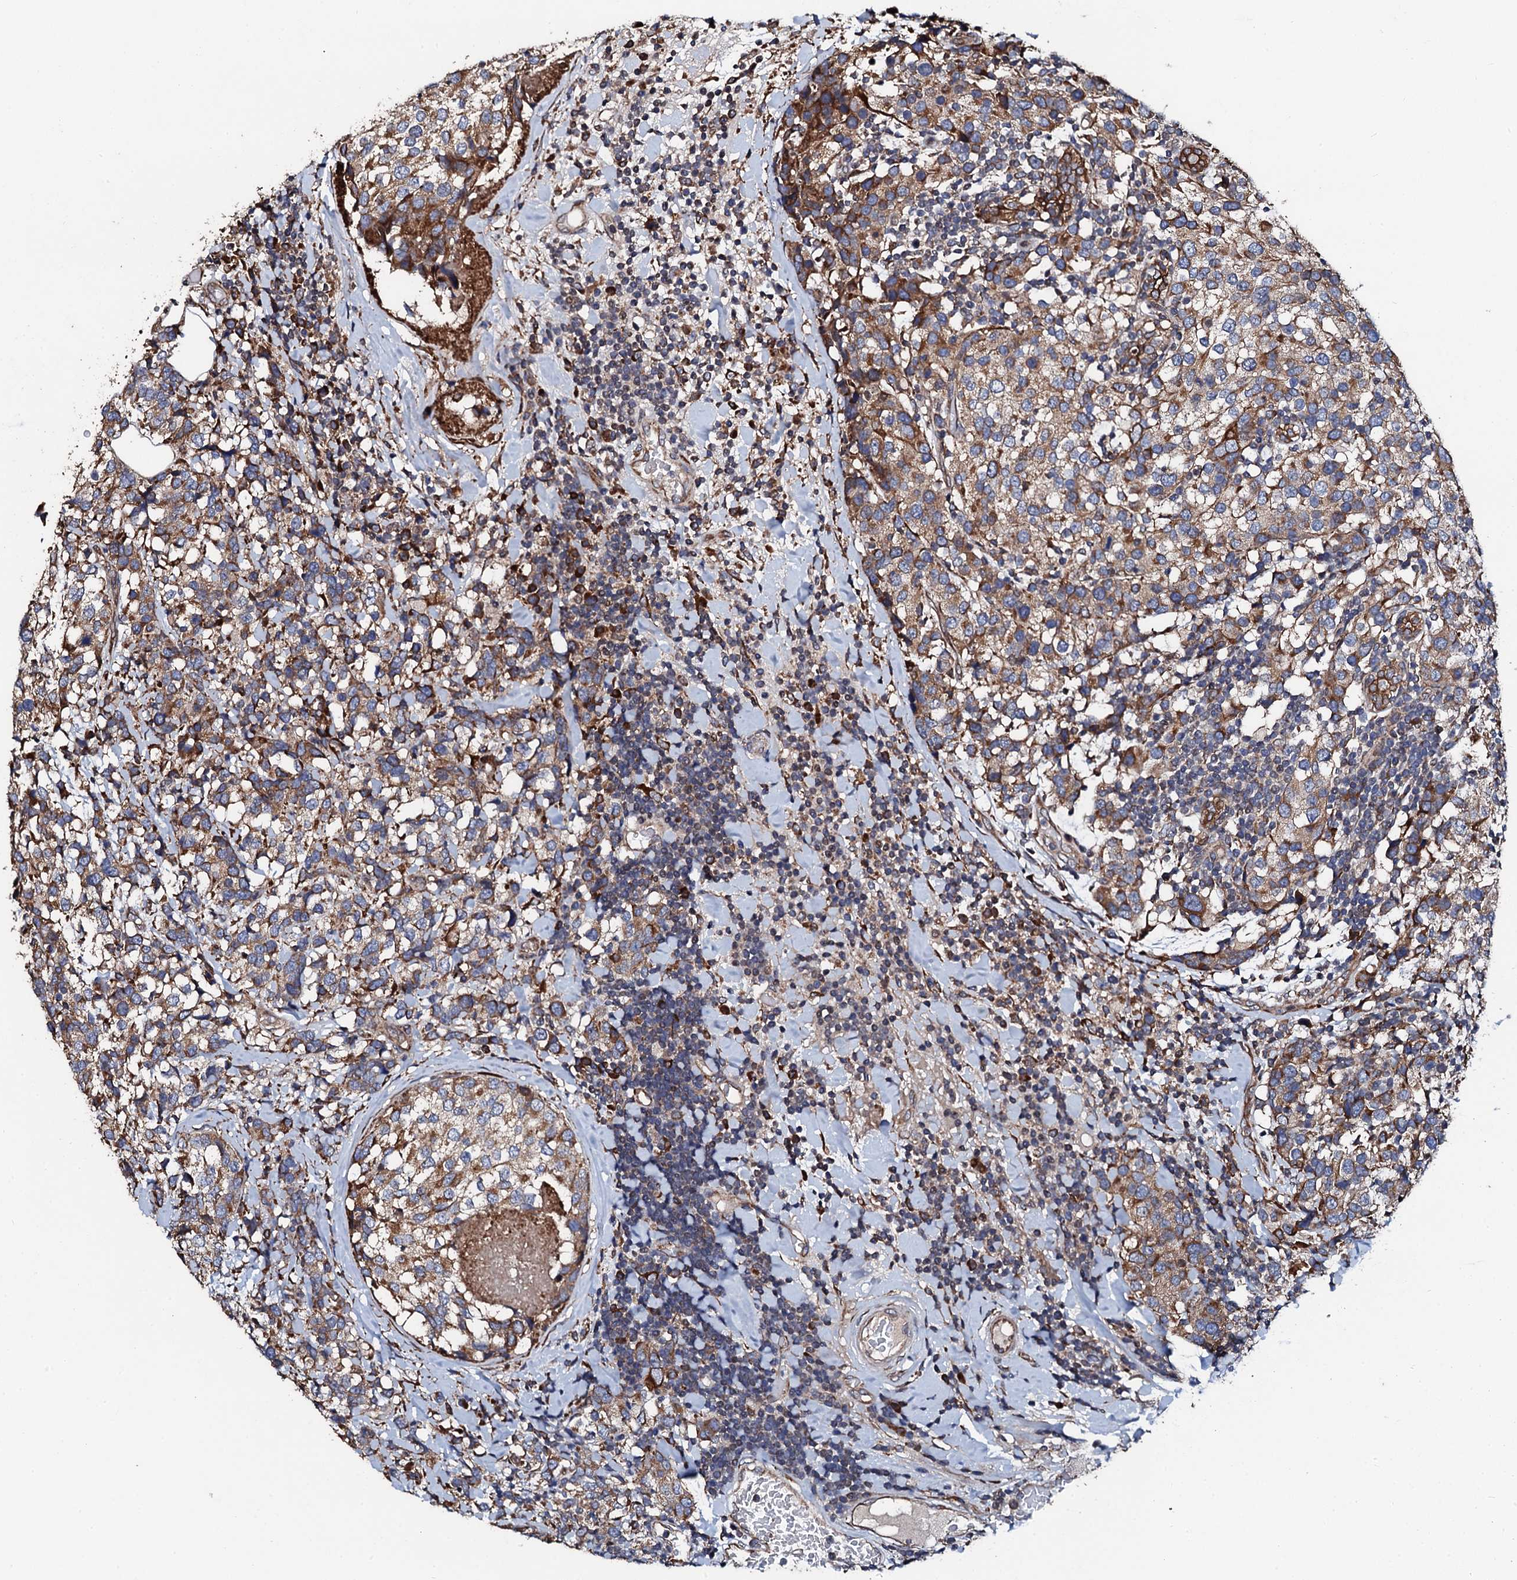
{"staining": {"intensity": "moderate", "quantity": ">75%", "location": "cytoplasmic/membranous"}, "tissue": "breast cancer", "cell_type": "Tumor cells", "image_type": "cancer", "snomed": [{"axis": "morphology", "description": "Lobular carcinoma"}, {"axis": "topography", "description": "Breast"}], "caption": "Breast cancer stained for a protein (brown) exhibits moderate cytoplasmic/membranous positive expression in about >75% of tumor cells.", "gene": "CKAP5", "patient": {"sex": "female", "age": 59}}